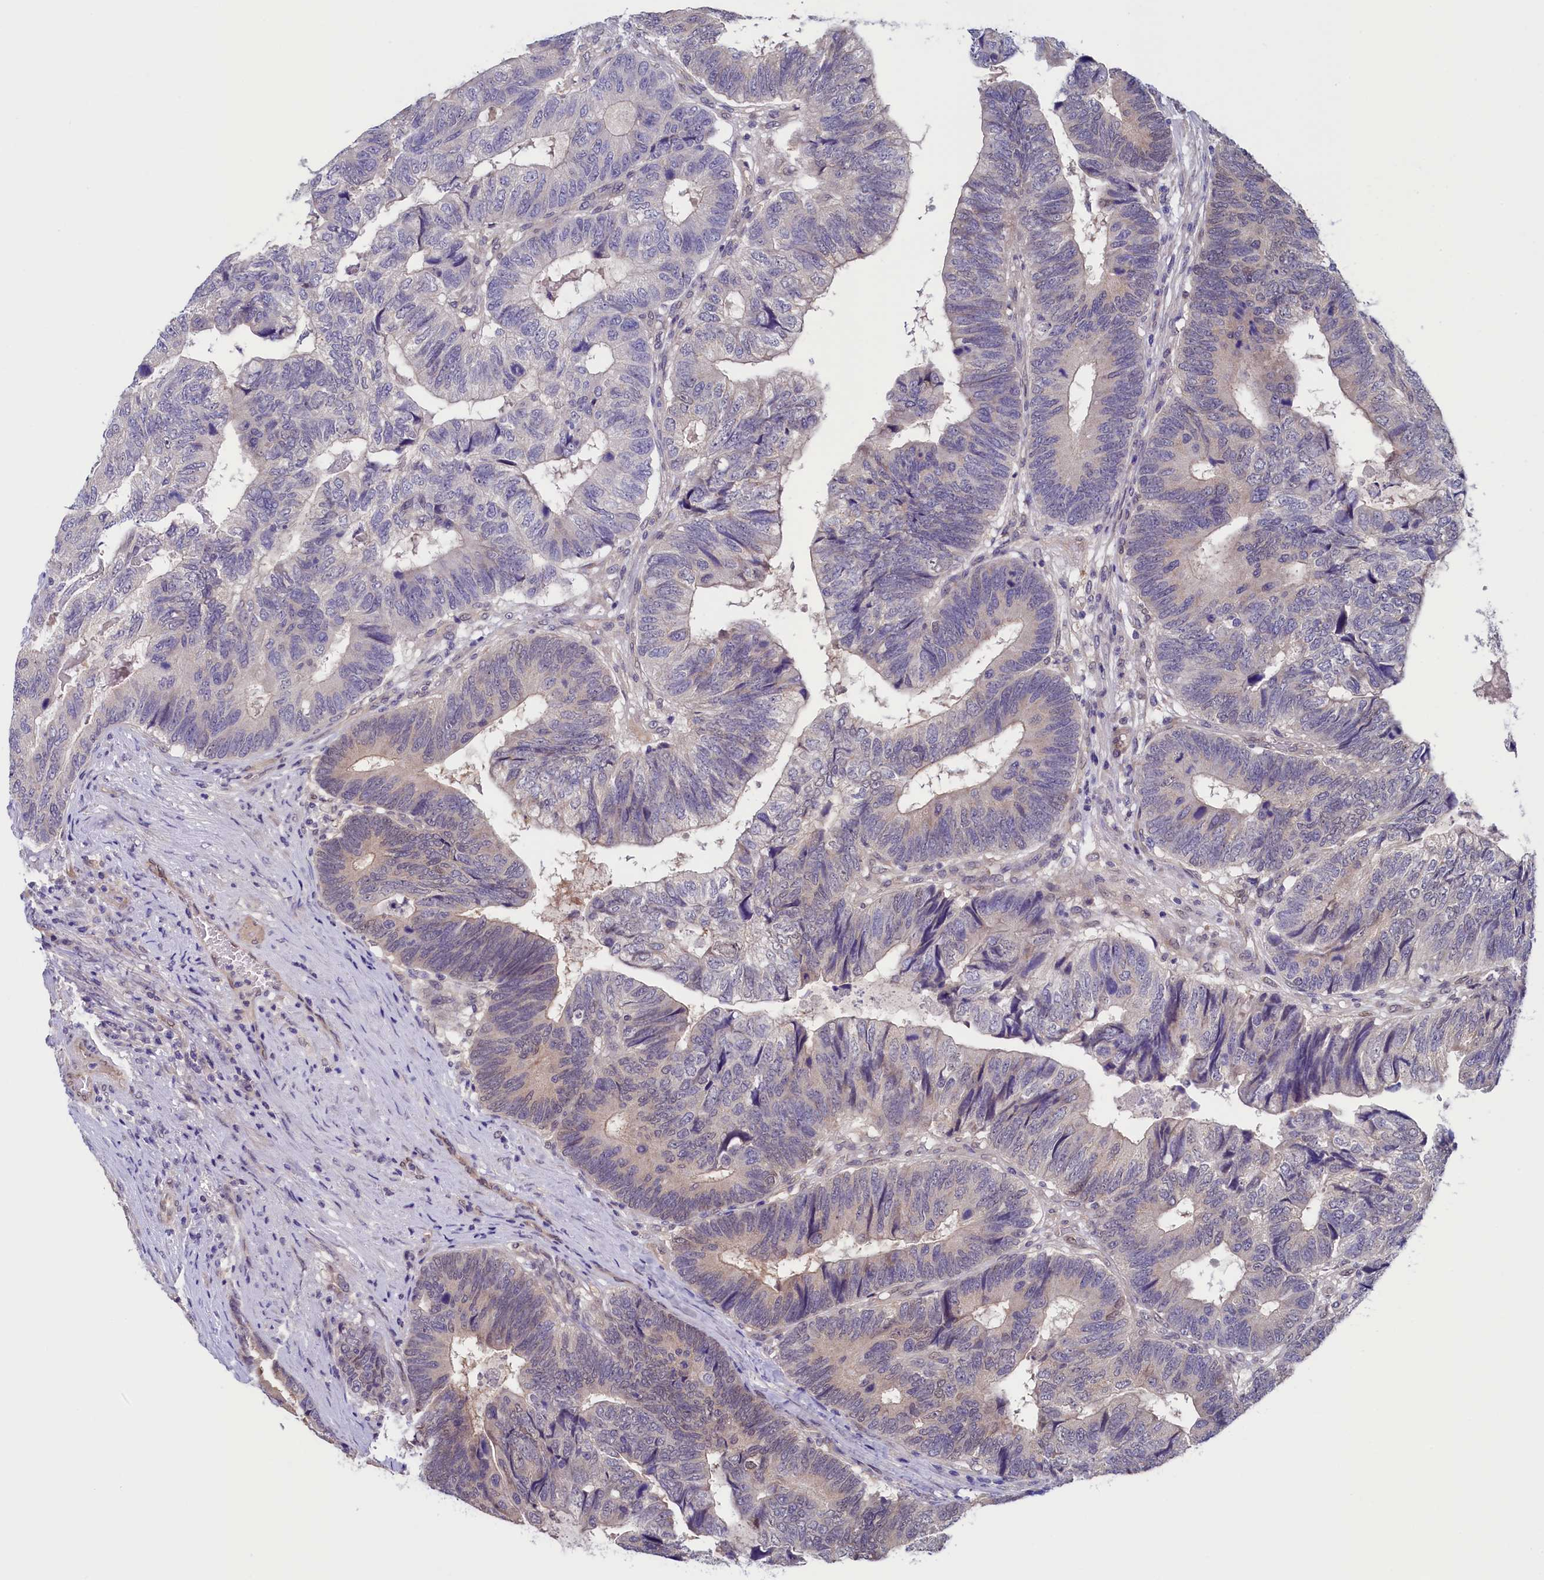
{"staining": {"intensity": "weak", "quantity": "<25%", "location": "nuclear"}, "tissue": "colorectal cancer", "cell_type": "Tumor cells", "image_type": "cancer", "snomed": [{"axis": "morphology", "description": "Adenocarcinoma, NOS"}, {"axis": "topography", "description": "Colon"}], "caption": "The image shows no staining of tumor cells in colorectal adenocarcinoma.", "gene": "FLYWCH2", "patient": {"sex": "female", "age": 67}}